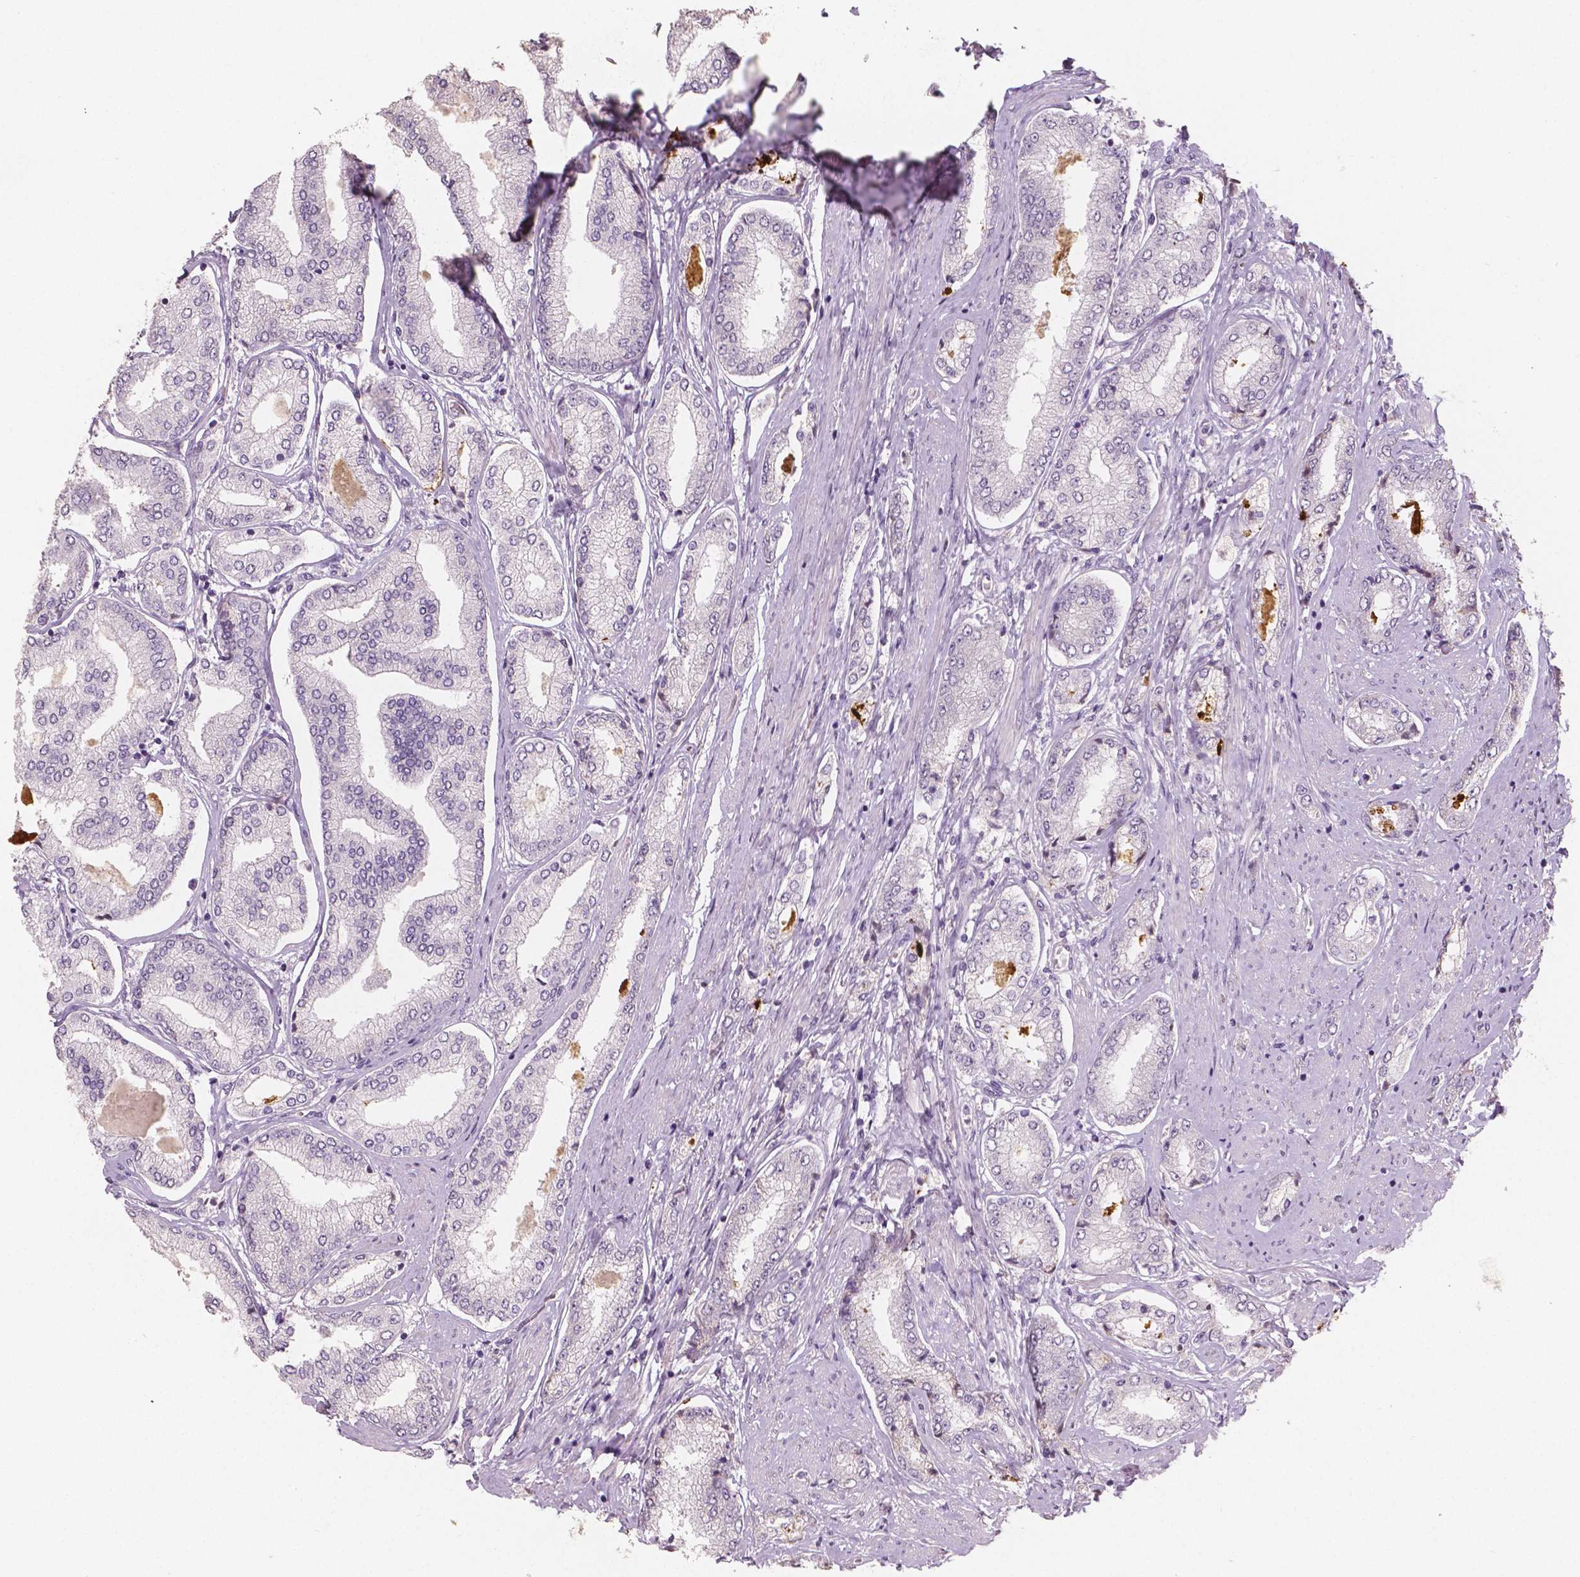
{"staining": {"intensity": "negative", "quantity": "none", "location": "none"}, "tissue": "prostate cancer", "cell_type": "Tumor cells", "image_type": "cancer", "snomed": [{"axis": "morphology", "description": "Adenocarcinoma, NOS"}, {"axis": "topography", "description": "Prostate"}], "caption": "Immunohistochemistry histopathology image of neoplastic tissue: human adenocarcinoma (prostate) stained with DAB shows no significant protein expression in tumor cells.", "gene": "APOA4", "patient": {"sex": "male", "age": 63}}